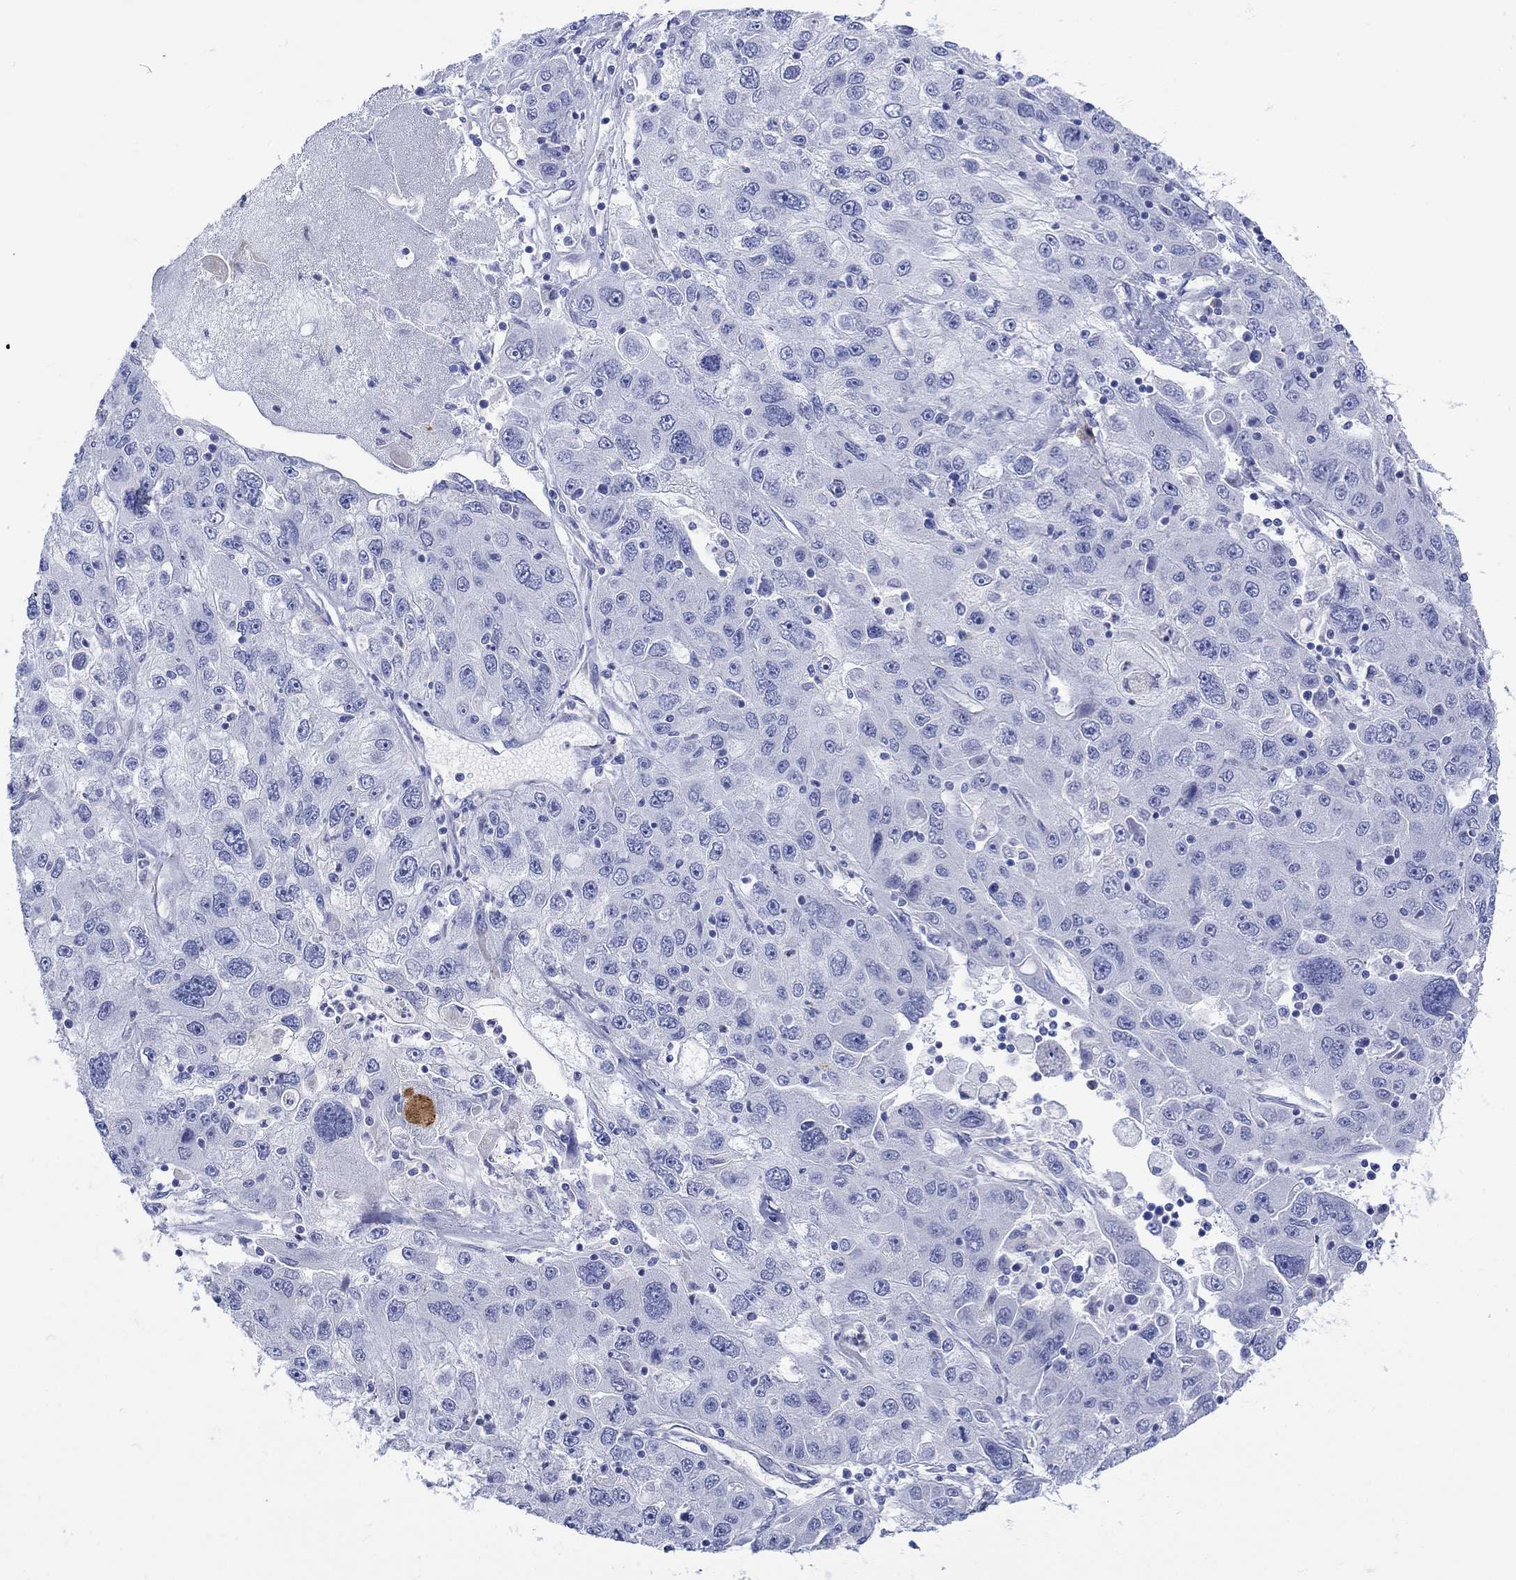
{"staining": {"intensity": "negative", "quantity": "none", "location": "none"}, "tissue": "stomach cancer", "cell_type": "Tumor cells", "image_type": "cancer", "snomed": [{"axis": "morphology", "description": "Adenocarcinoma, NOS"}, {"axis": "topography", "description": "Stomach"}], "caption": "DAB immunohistochemical staining of stomach cancer (adenocarcinoma) shows no significant positivity in tumor cells.", "gene": "ANKMY1", "patient": {"sex": "male", "age": 56}}